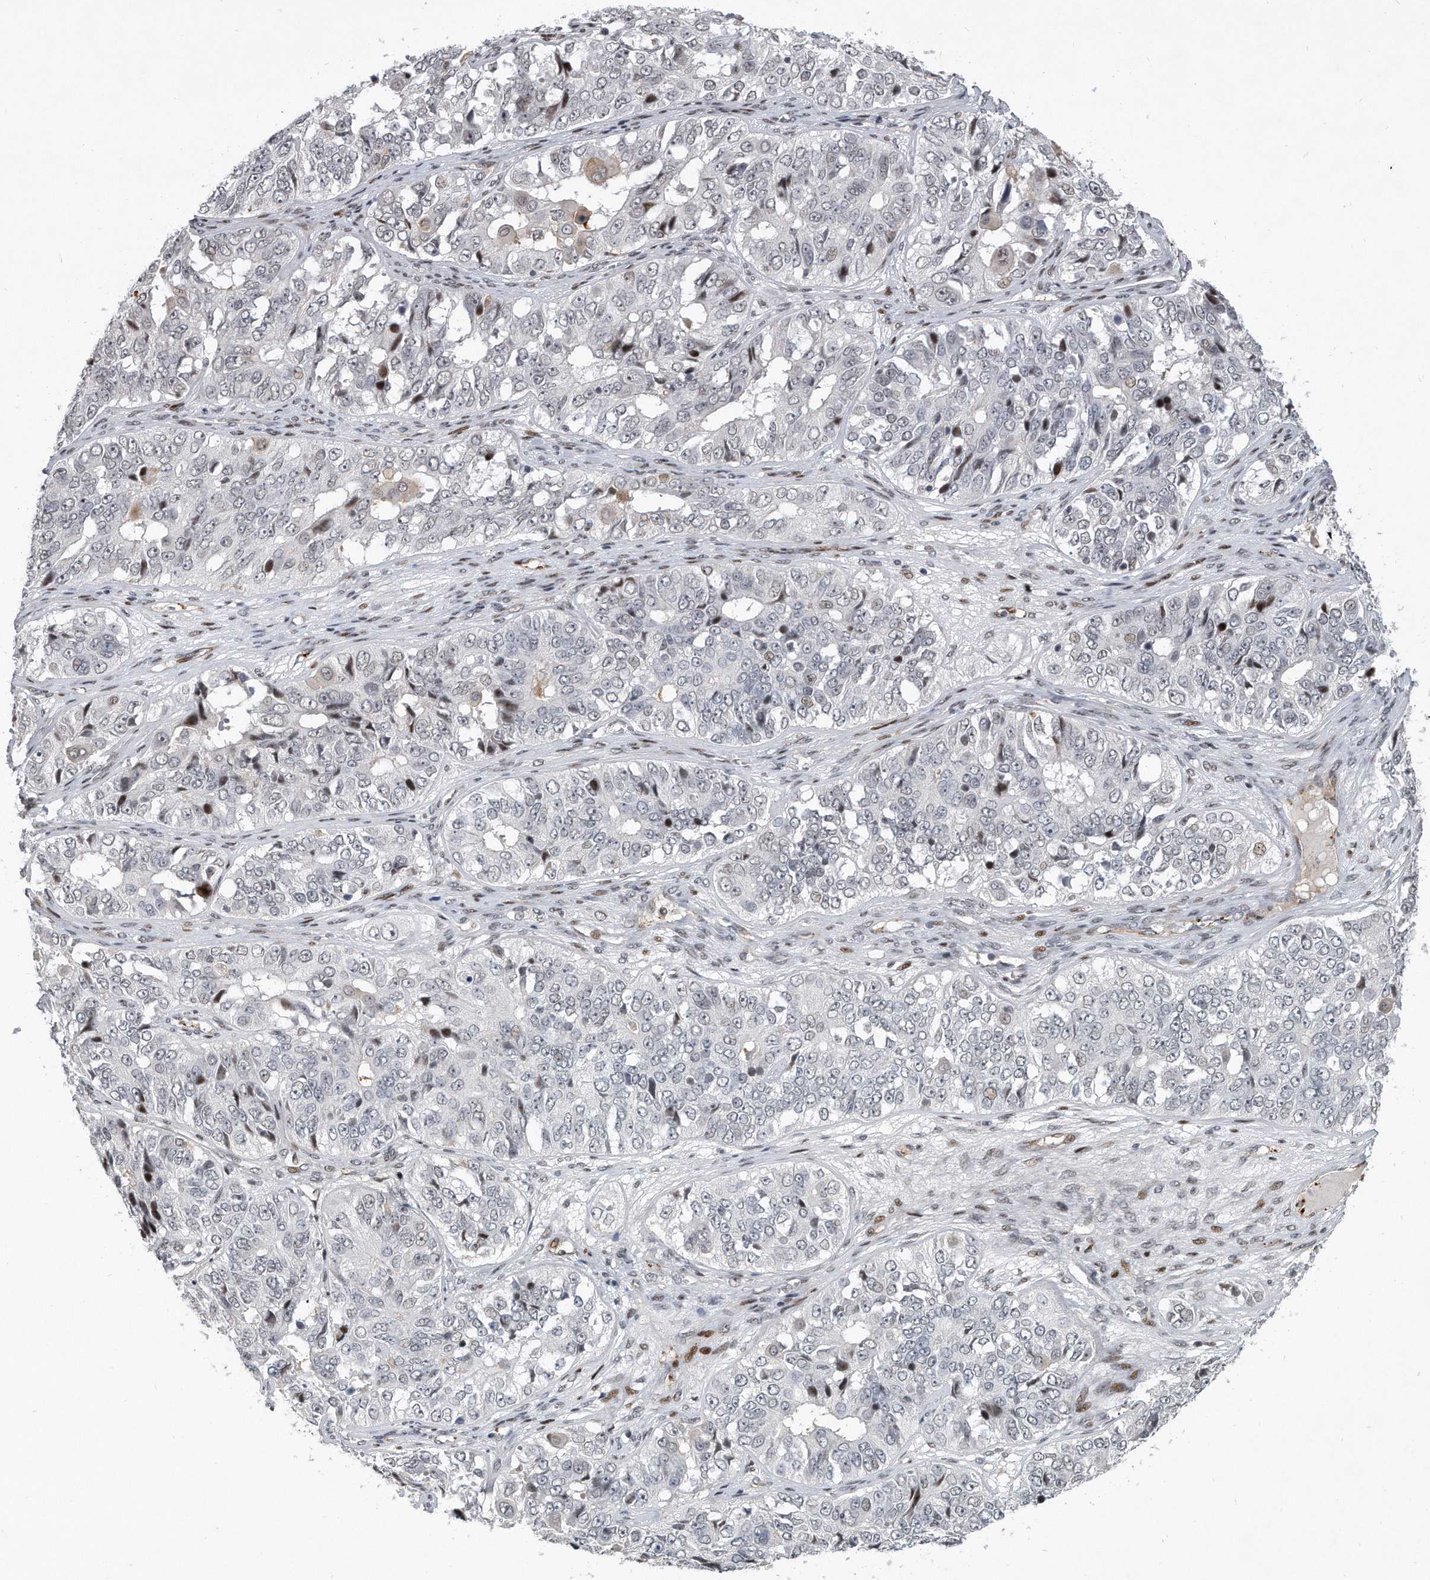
{"staining": {"intensity": "negative", "quantity": "none", "location": "none"}, "tissue": "ovarian cancer", "cell_type": "Tumor cells", "image_type": "cancer", "snomed": [{"axis": "morphology", "description": "Carcinoma, endometroid"}, {"axis": "topography", "description": "Ovary"}], "caption": "Immunohistochemistry (IHC) histopathology image of ovarian endometroid carcinoma stained for a protein (brown), which shows no positivity in tumor cells.", "gene": "PGBD2", "patient": {"sex": "female", "age": 51}}